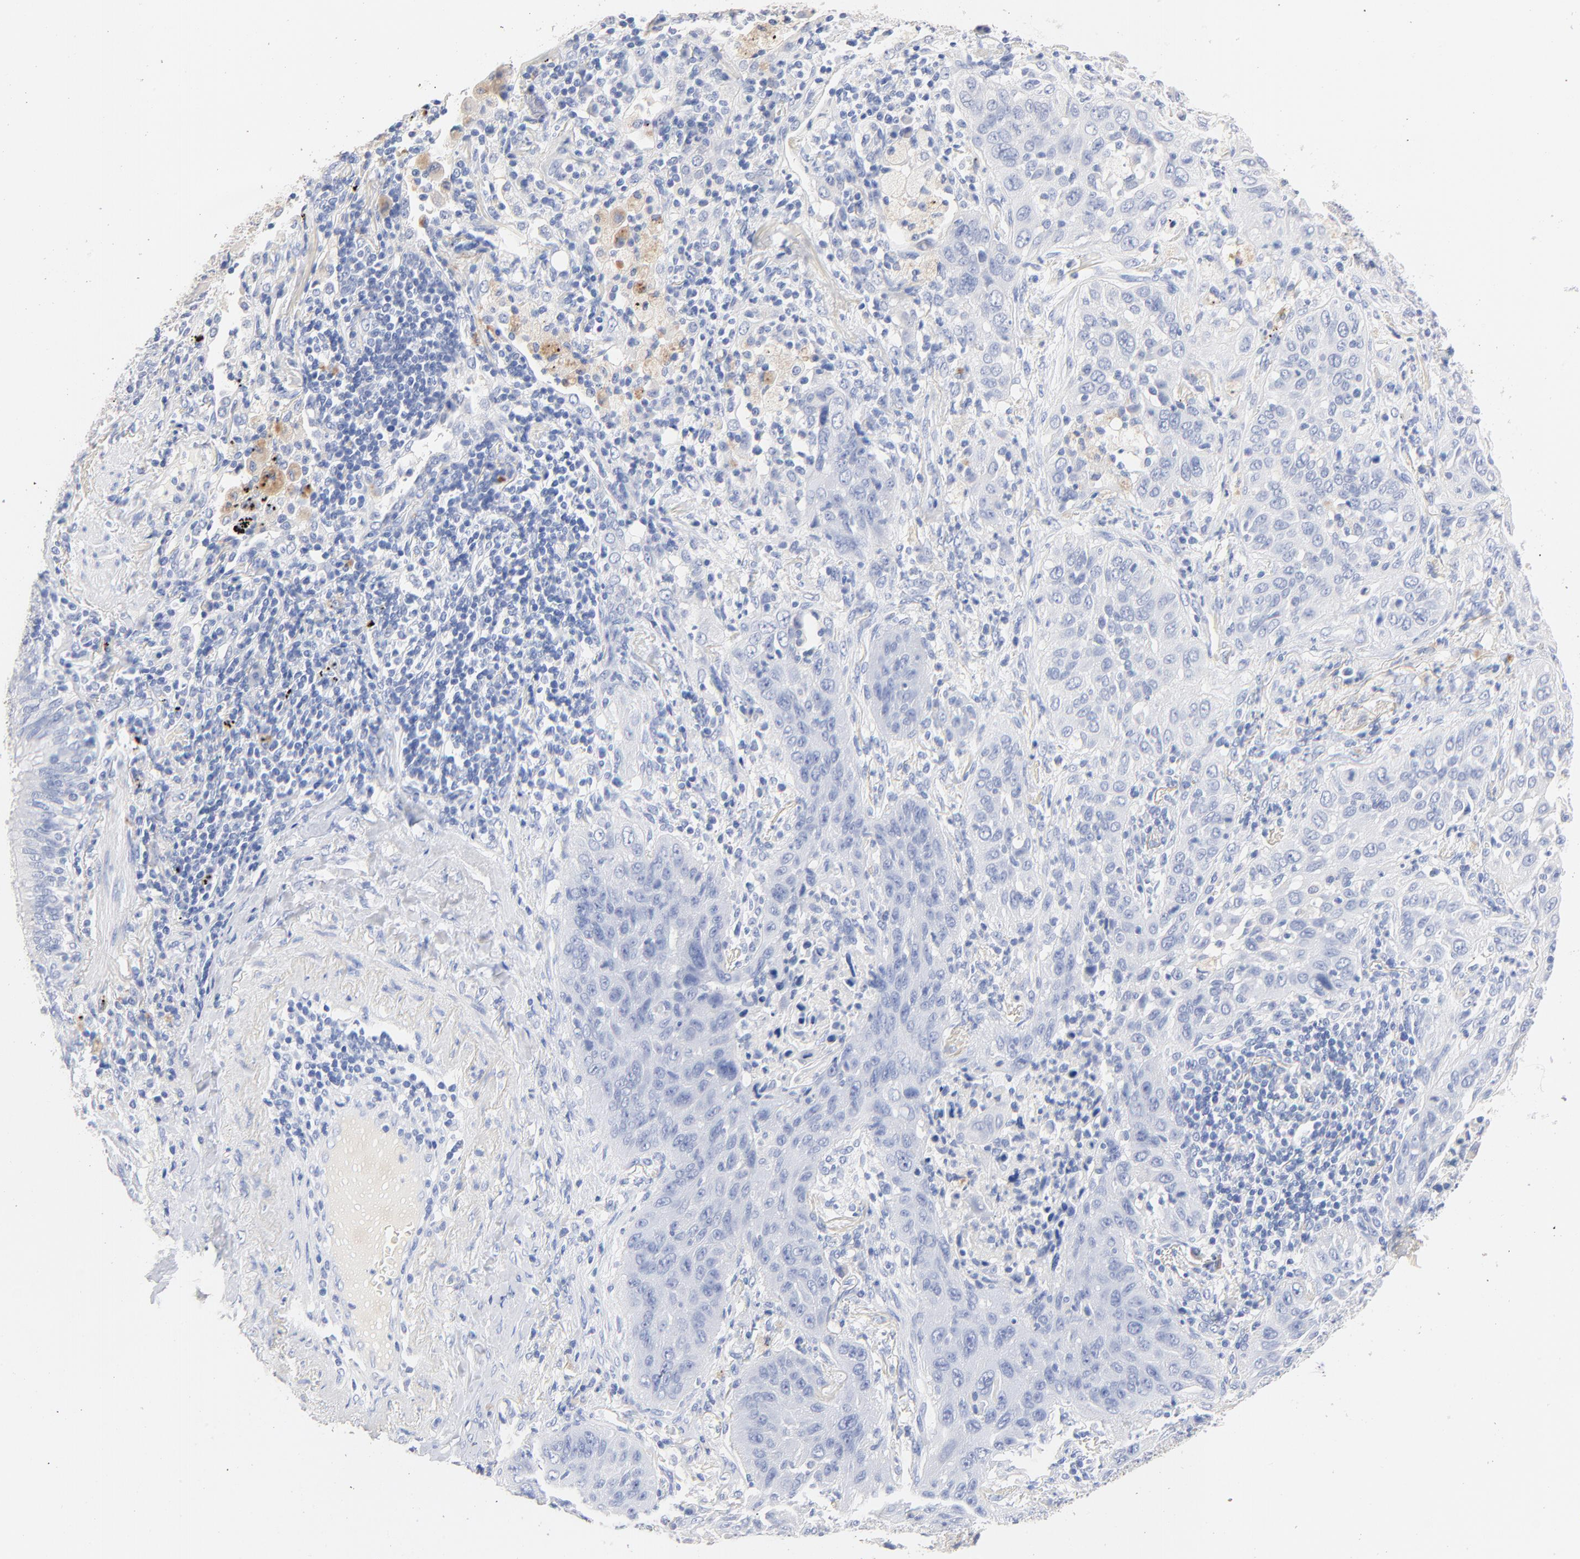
{"staining": {"intensity": "negative", "quantity": "none", "location": "none"}, "tissue": "lung cancer", "cell_type": "Tumor cells", "image_type": "cancer", "snomed": [{"axis": "morphology", "description": "Squamous cell carcinoma, NOS"}, {"axis": "topography", "description": "Lung"}], "caption": "DAB (3,3'-diaminobenzidine) immunohistochemical staining of lung cancer demonstrates no significant expression in tumor cells.", "gene": "CPS1", "patient": {"sex": "female", "age": 67}}